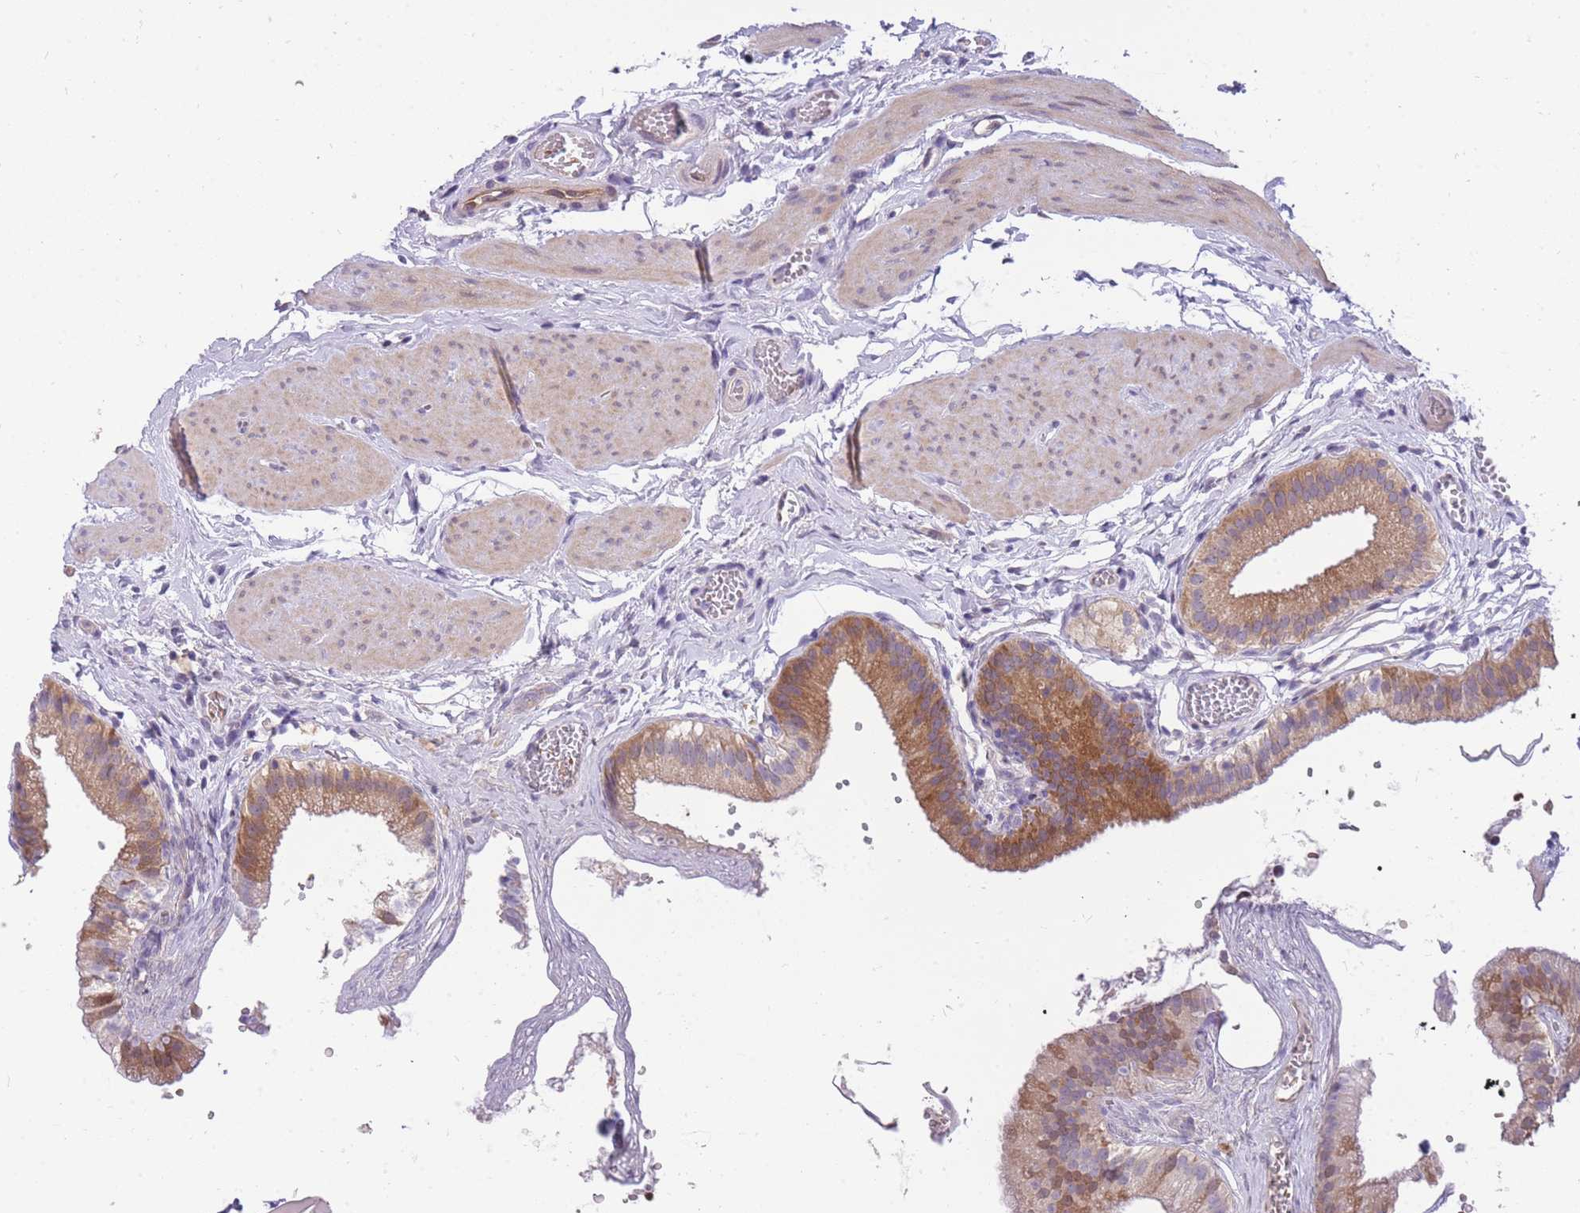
{"staining": {"intensity": "moderate", "quantity": "25%-75%", "location": "cytoplasmic/membranous"}, "tissue": "gallbladder", "cell_type": "Glandular cells", "image_type": "normal", "snomed": [{"axis": "morphology", "description": "Normal tissue, NOS"}, {"axis": "topography", "description": "Gallbladder"}], "caption": "Gallbladder stained with IHC displays moderate cytoplasmic/membranous expression in approximately 25%-75% of glandular cells.", "gene": "CRYGN", "patient": {"sex": "female", "age": 54}}